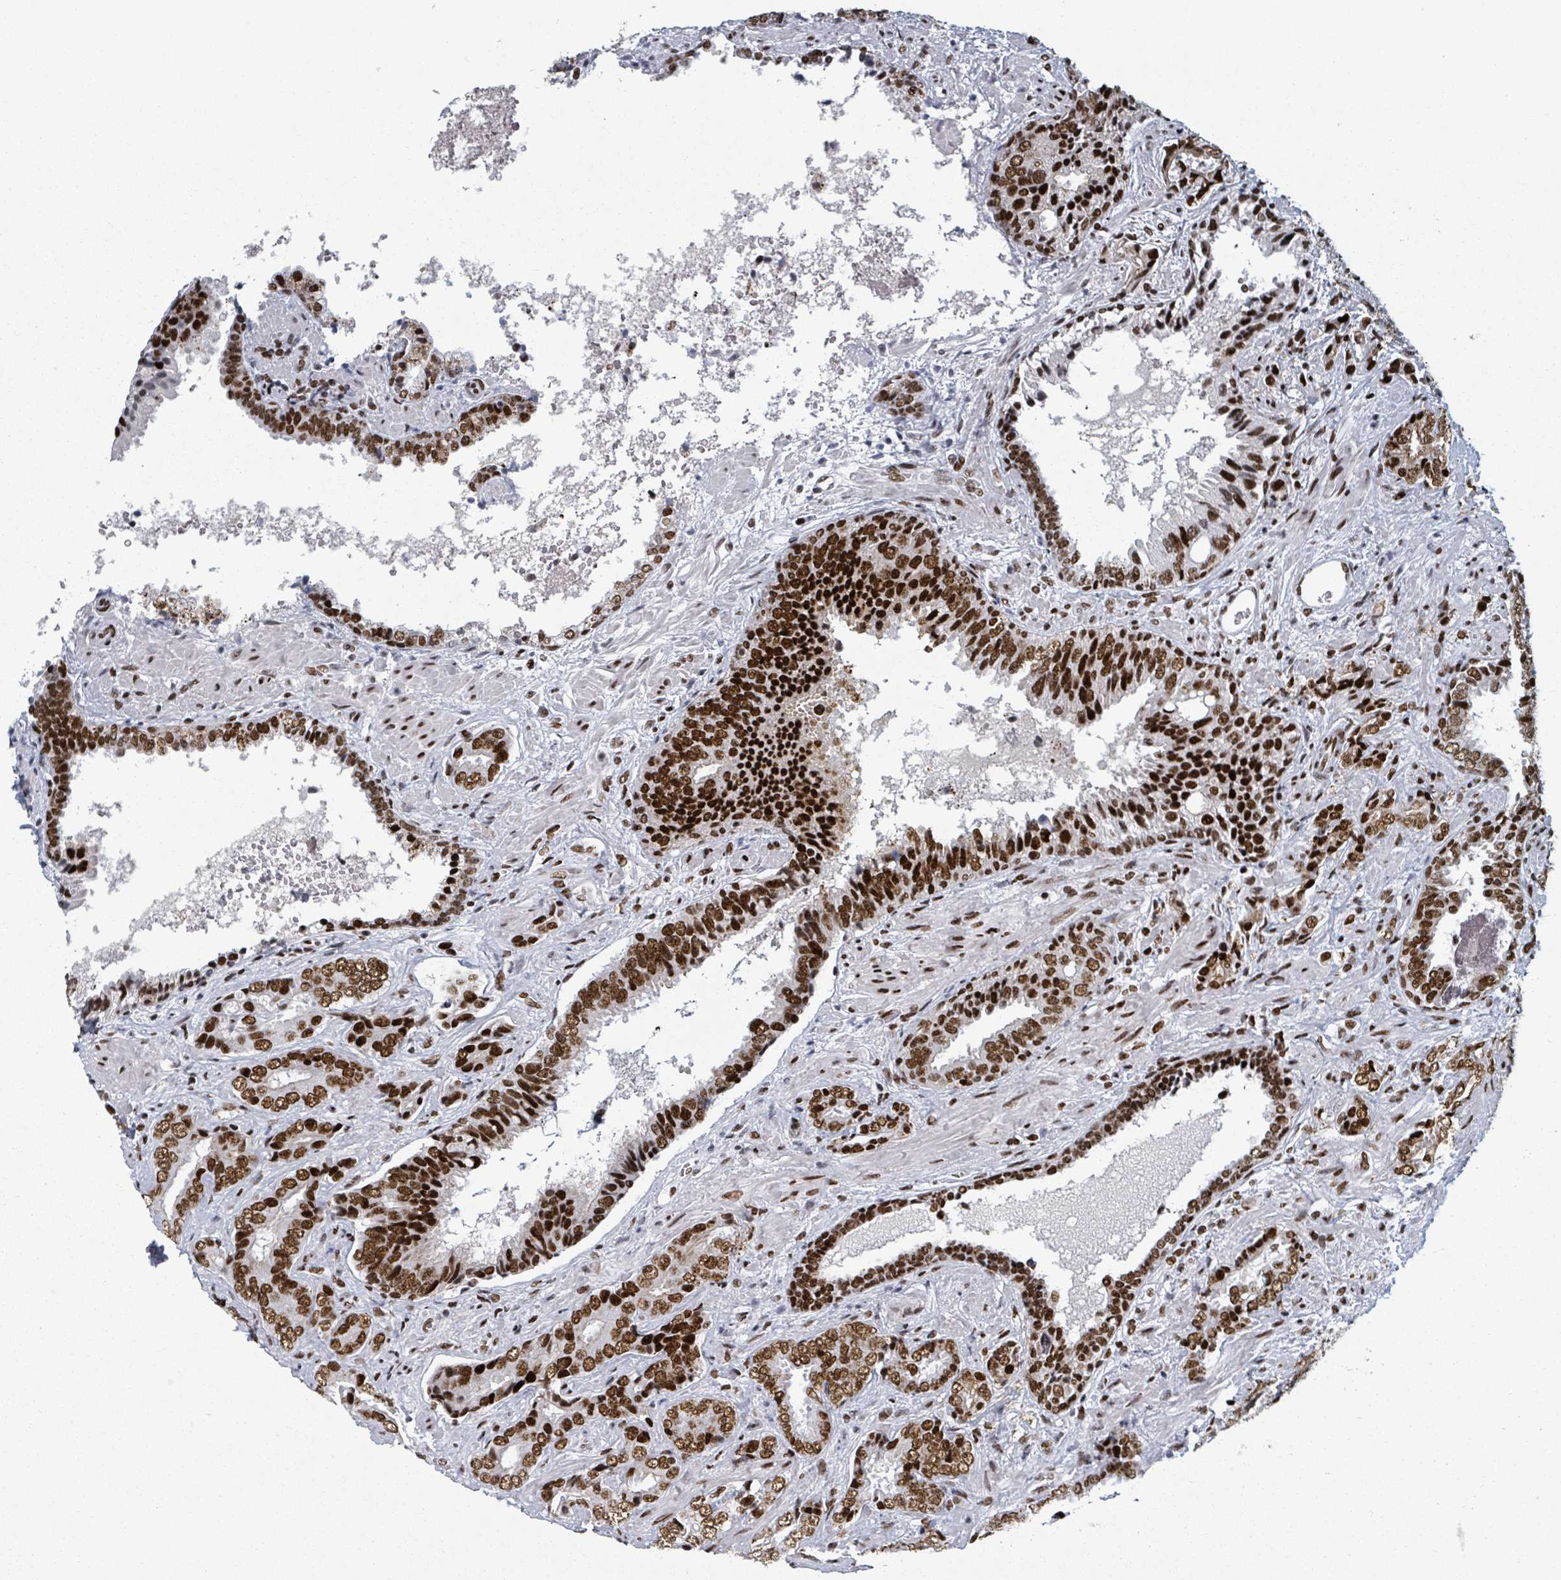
{"staining": {"intensity": "strong", "quantity": ">75%", "location": "nuclear"}, "tissue": "prostate cancer", "cell_type": "Tumor cells", "image_type": "cancer", "snomed": [{"axis": "morphology", "description": "Adenocarcinoma, High grade"}, {"axis": "topography", "description": "Prostate"}], "caption": "Approximately >75% of tumor cells in human adenocarcinoma (high-grade) (prostate) exhibit strong nuclear protein positivity as visualized by brown immunohistochemical staining.", "gene": "DHX16", "patient": {"sex": "male", "age": 71}}